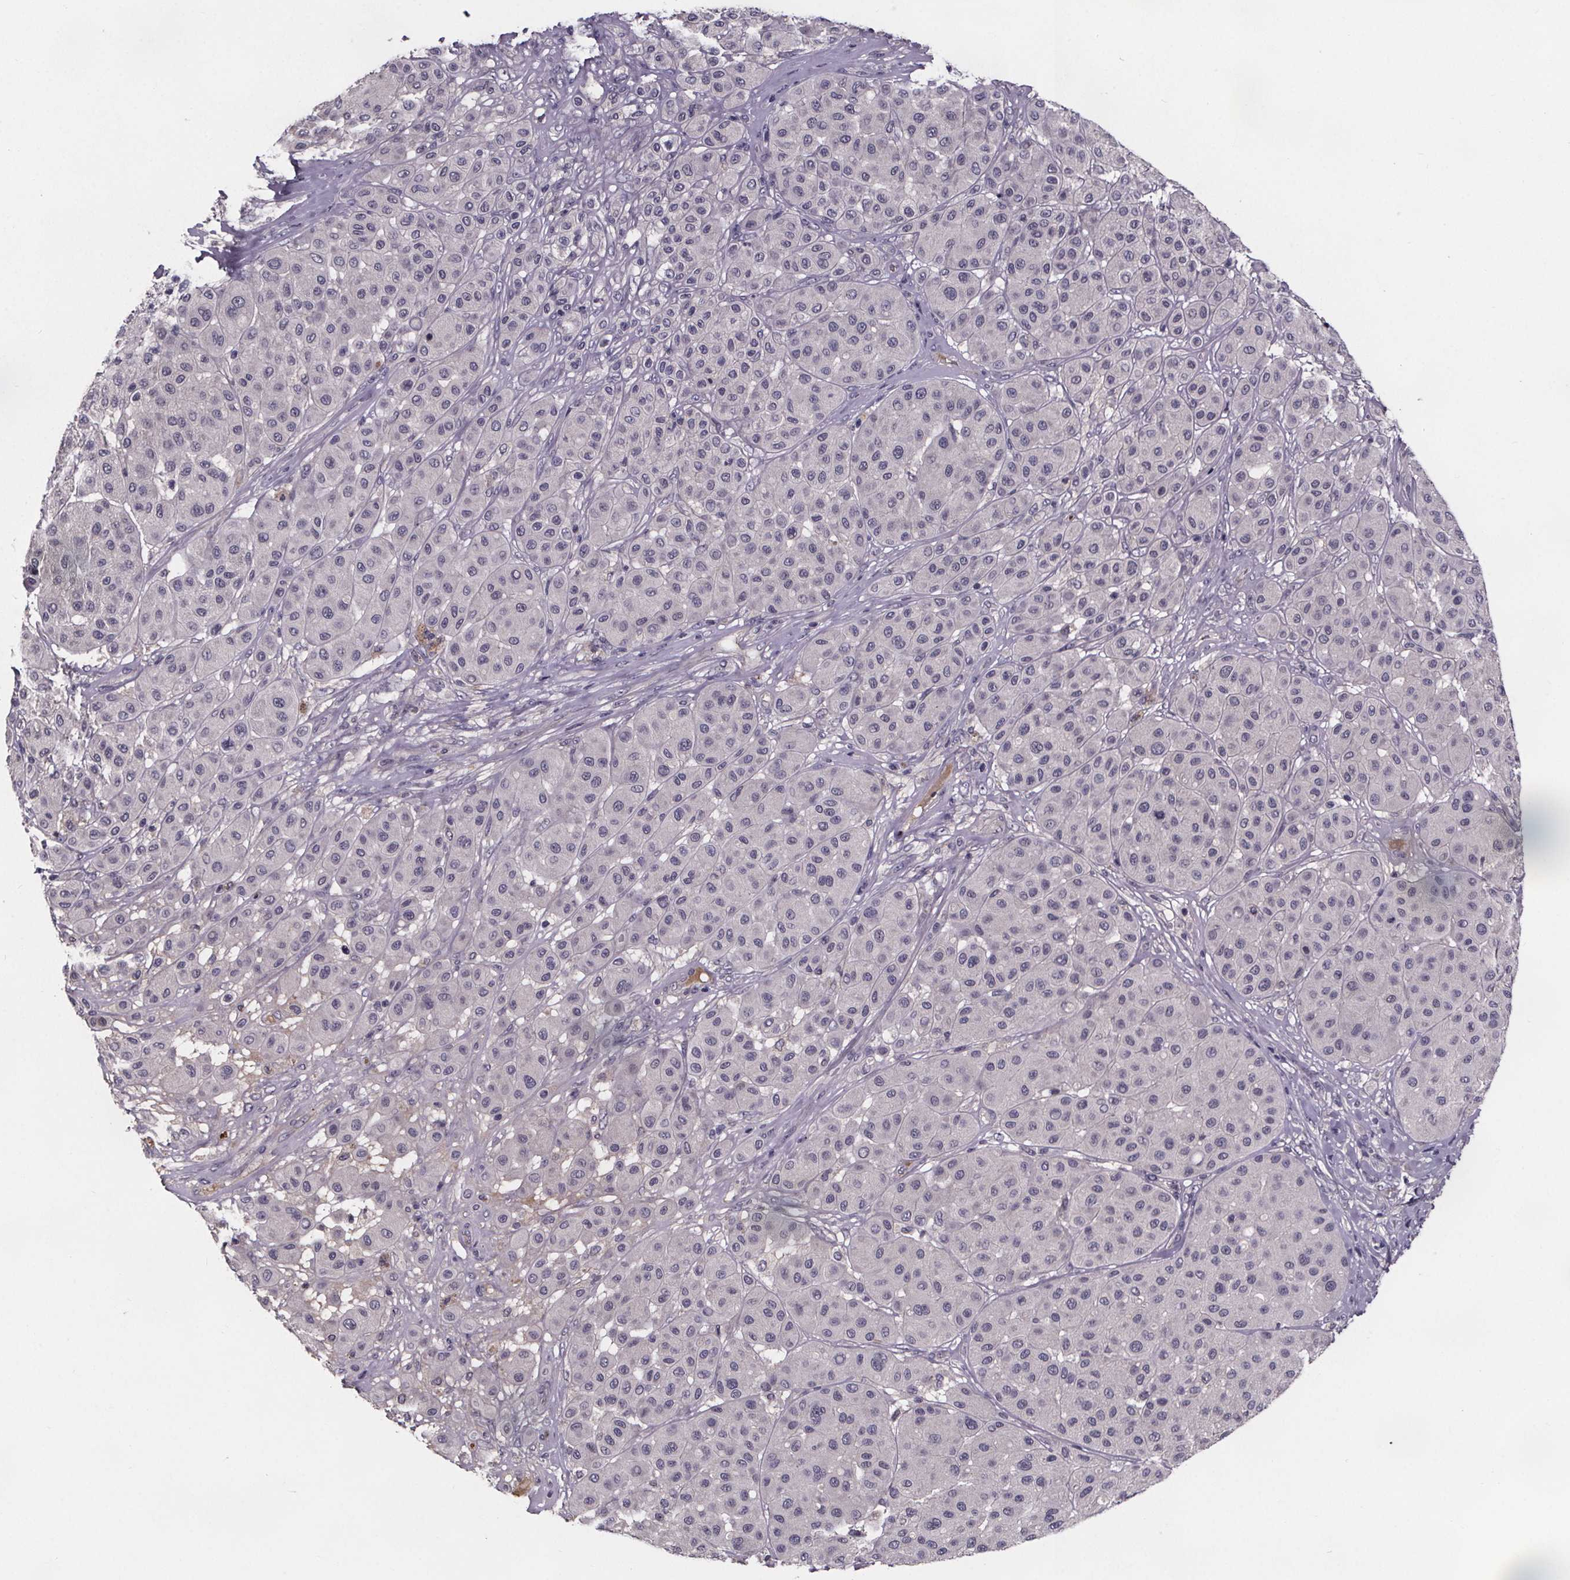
{"staining": {"intensity": "negative", "quantity": "none", "location": "none"}, "tissue": "melanoma", "cell_type": "Tumor cells", "image_type": "cancer", "snomed": [{"axis": "morphology", "description": "Malignant melanoma, Metastatic site"}, {"axis": "topography", "description": "Smooth muscle"}], "caption": "Tumor cells show no significant protein expression in malignant melanoma (metastatic site).", "gene": "NPHP4", "patient": {"sex": "male", "age": 41}}